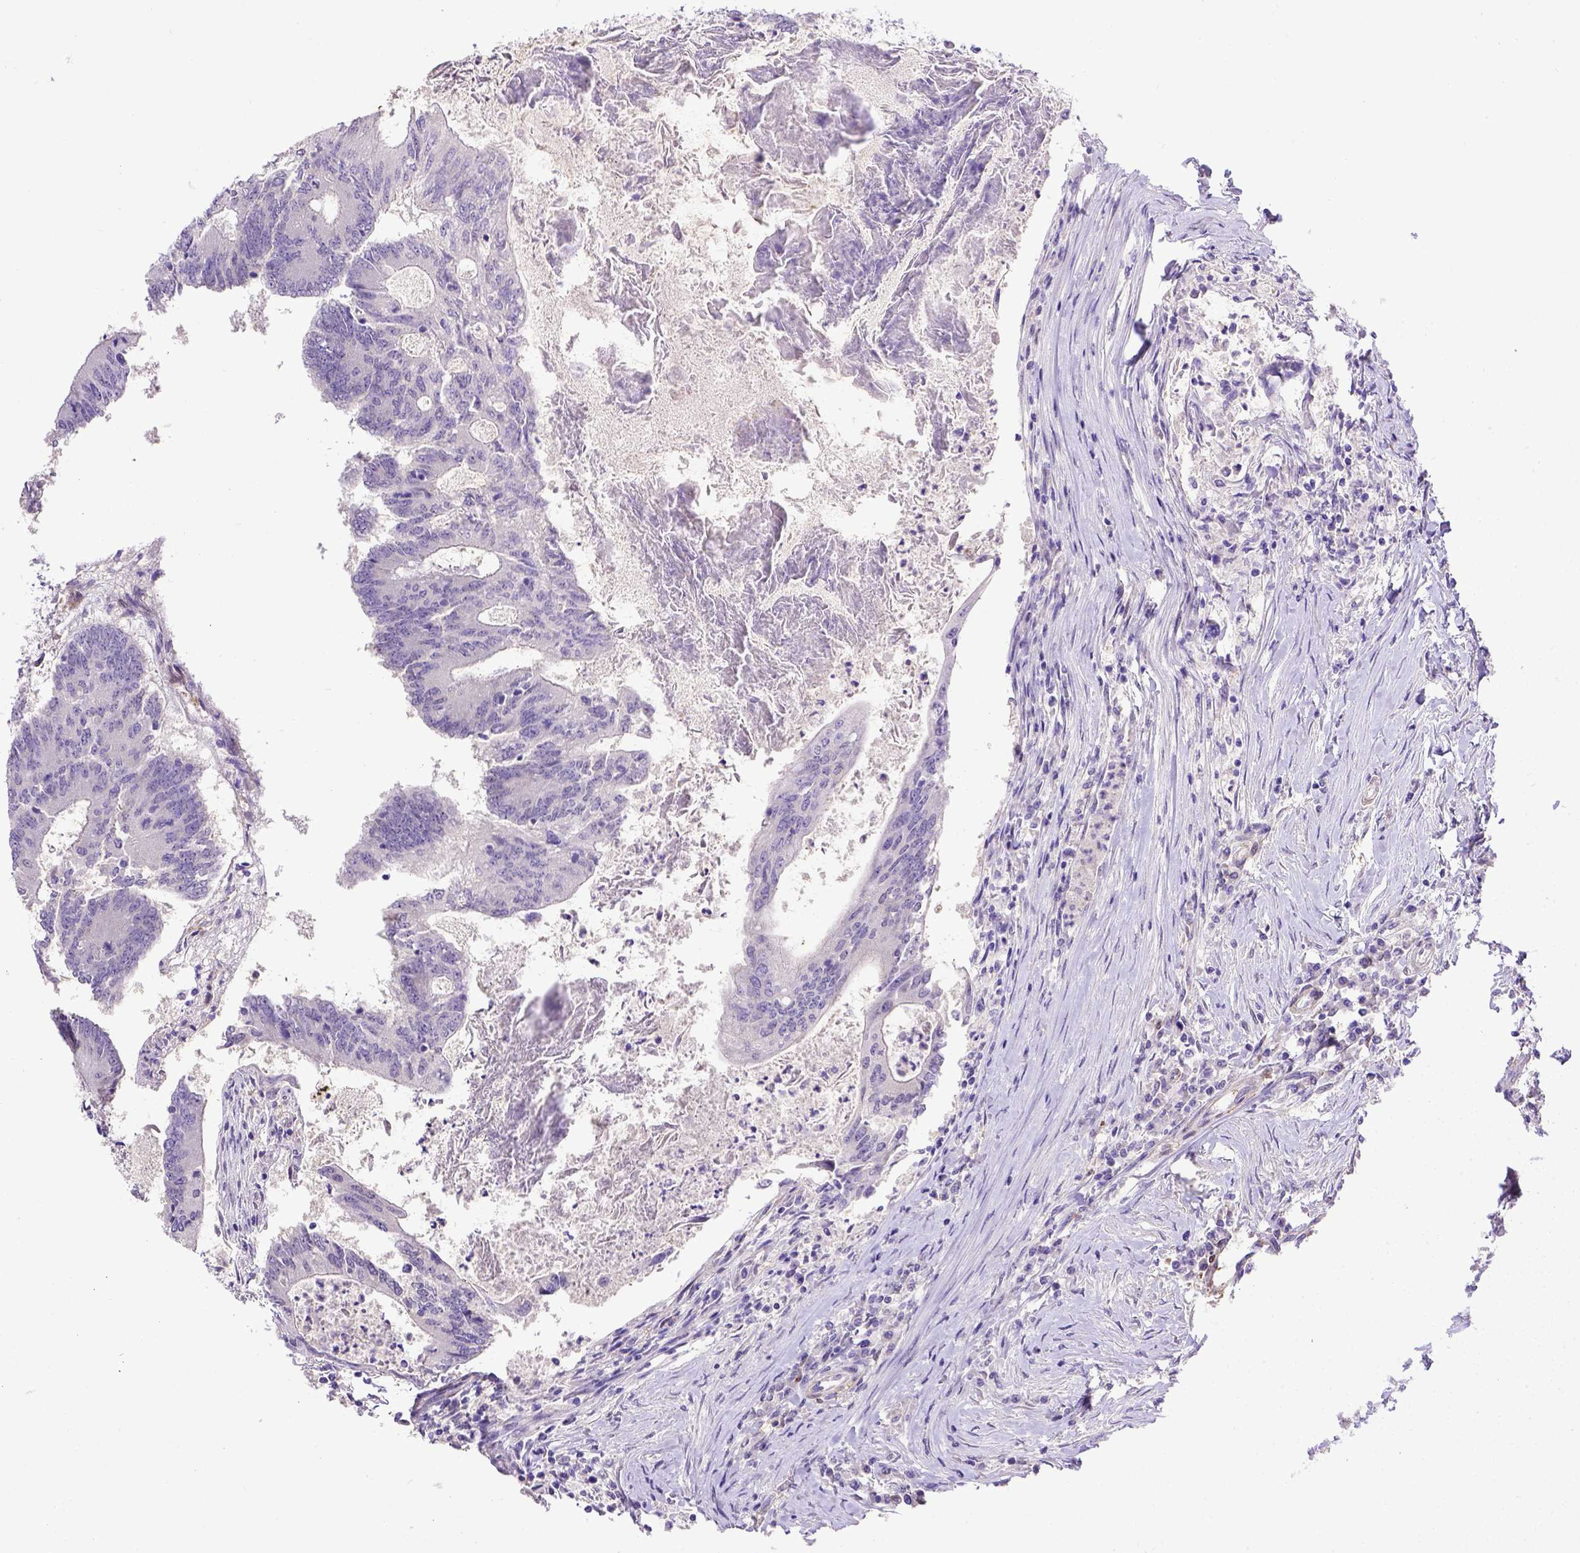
{"staining": {"intensity": "negative", "quantity": "none", "location": "none"}, "tissue": "colorectal cancer", "cell_type": "Tumor cells", "image_type": "cancer", "snomed": [{"axis": "morphology", "description": "Adenocarcinoma, NOS"}, {"axis": "topography", "description": "Colon"}], "caption": "DAB (3,3'-diaminobenzidine) immunohistochemical staining of colorectal cancer exhibits no significant staining in tumor cells.", "gene": "BTN1A1", "patient": {"sex": "female", "age": 70}}